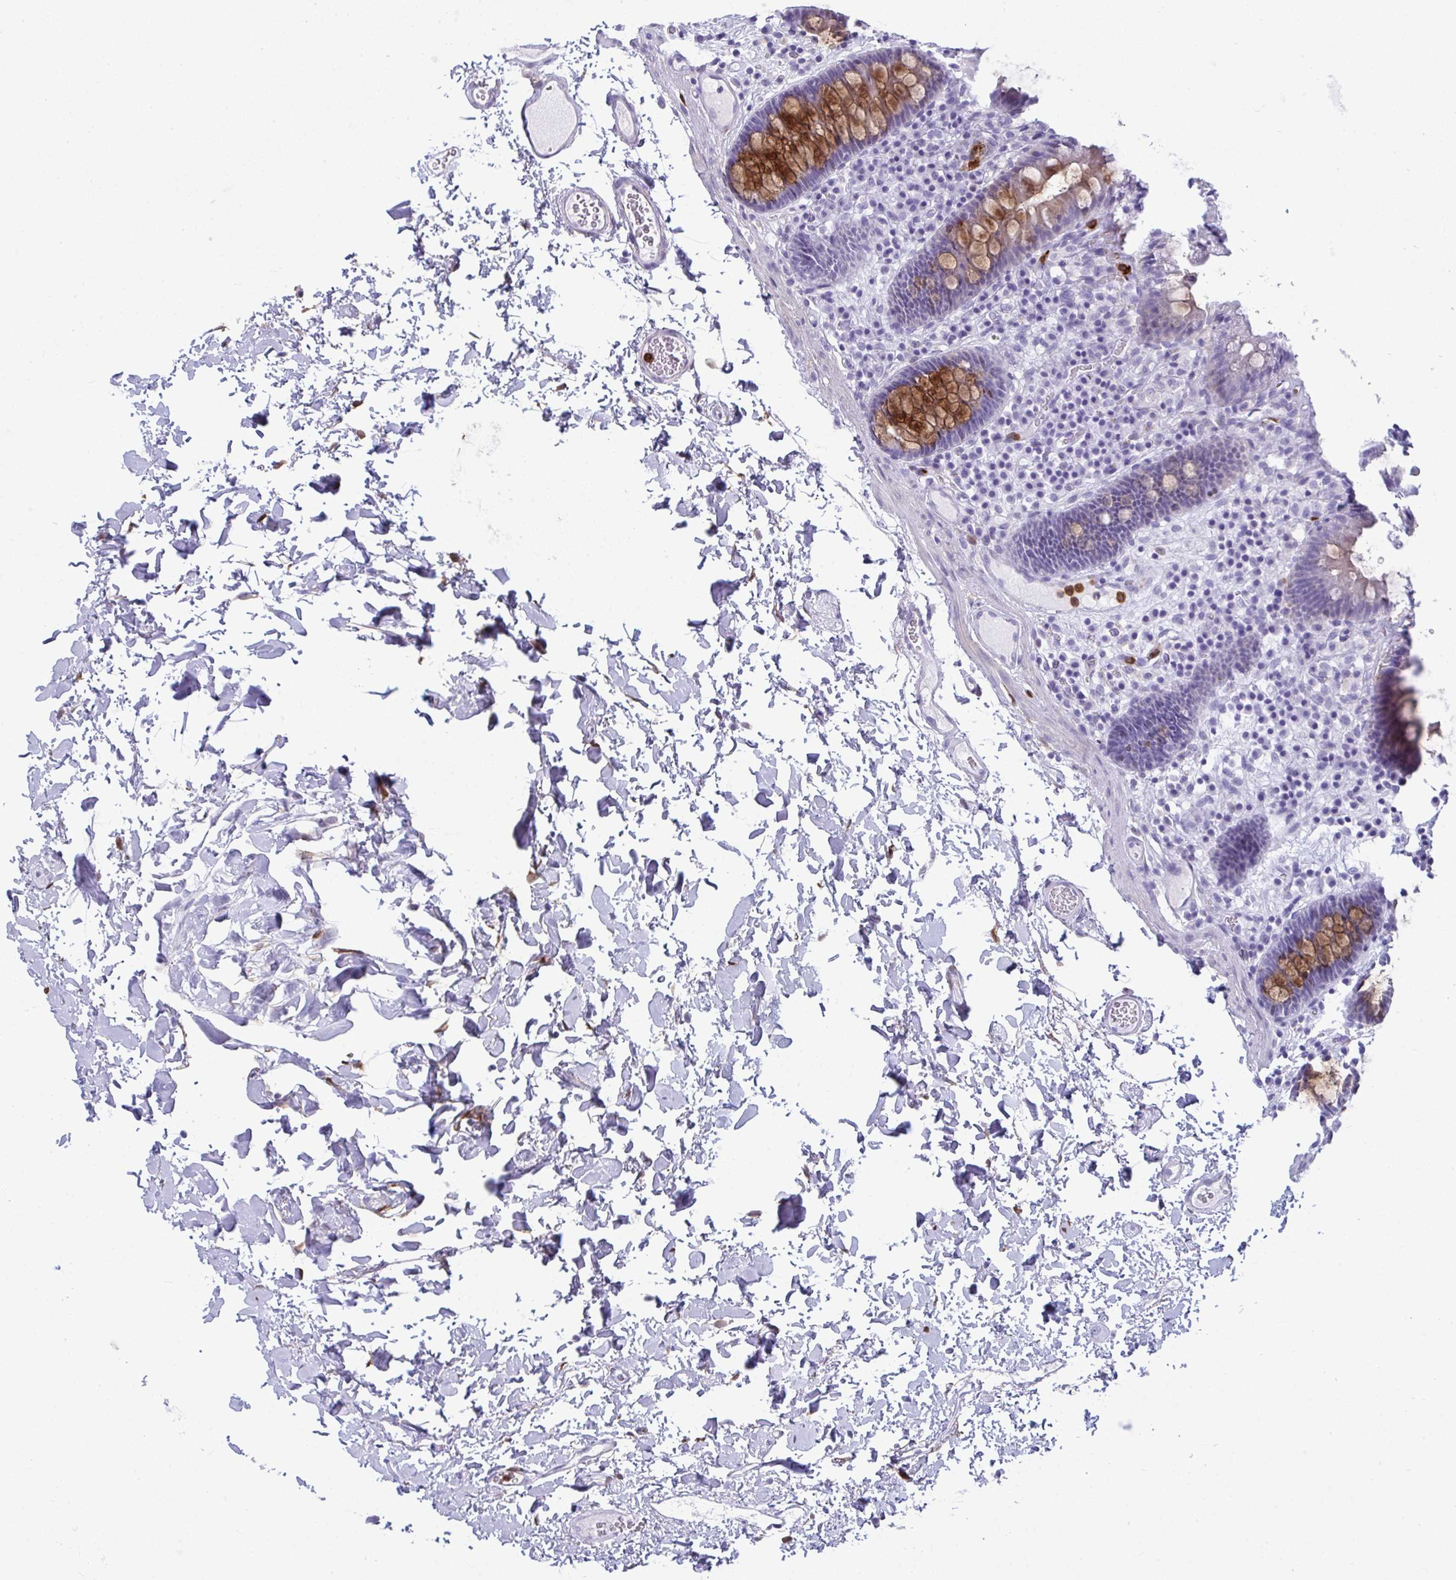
{"staining": {"intensity": "negative", "quantity": "none", "location": "none"}, "tissue": "colon", "cell_type": "Endothelial cells", "image_type": "normal", "snomed": [{"axis": "morphology", "description": "Normal tissue, NOS"}, {"axis": "topography", "description": "Colon"}, {"axis": "topography", "description": "Peripheral nerve tissue"}], "caption": "Protein analysis of normal colon displays no significant staining in endothelial cells.", "gene": "ARHGAP42", "patient": {"sex": "male", "age": 84}}